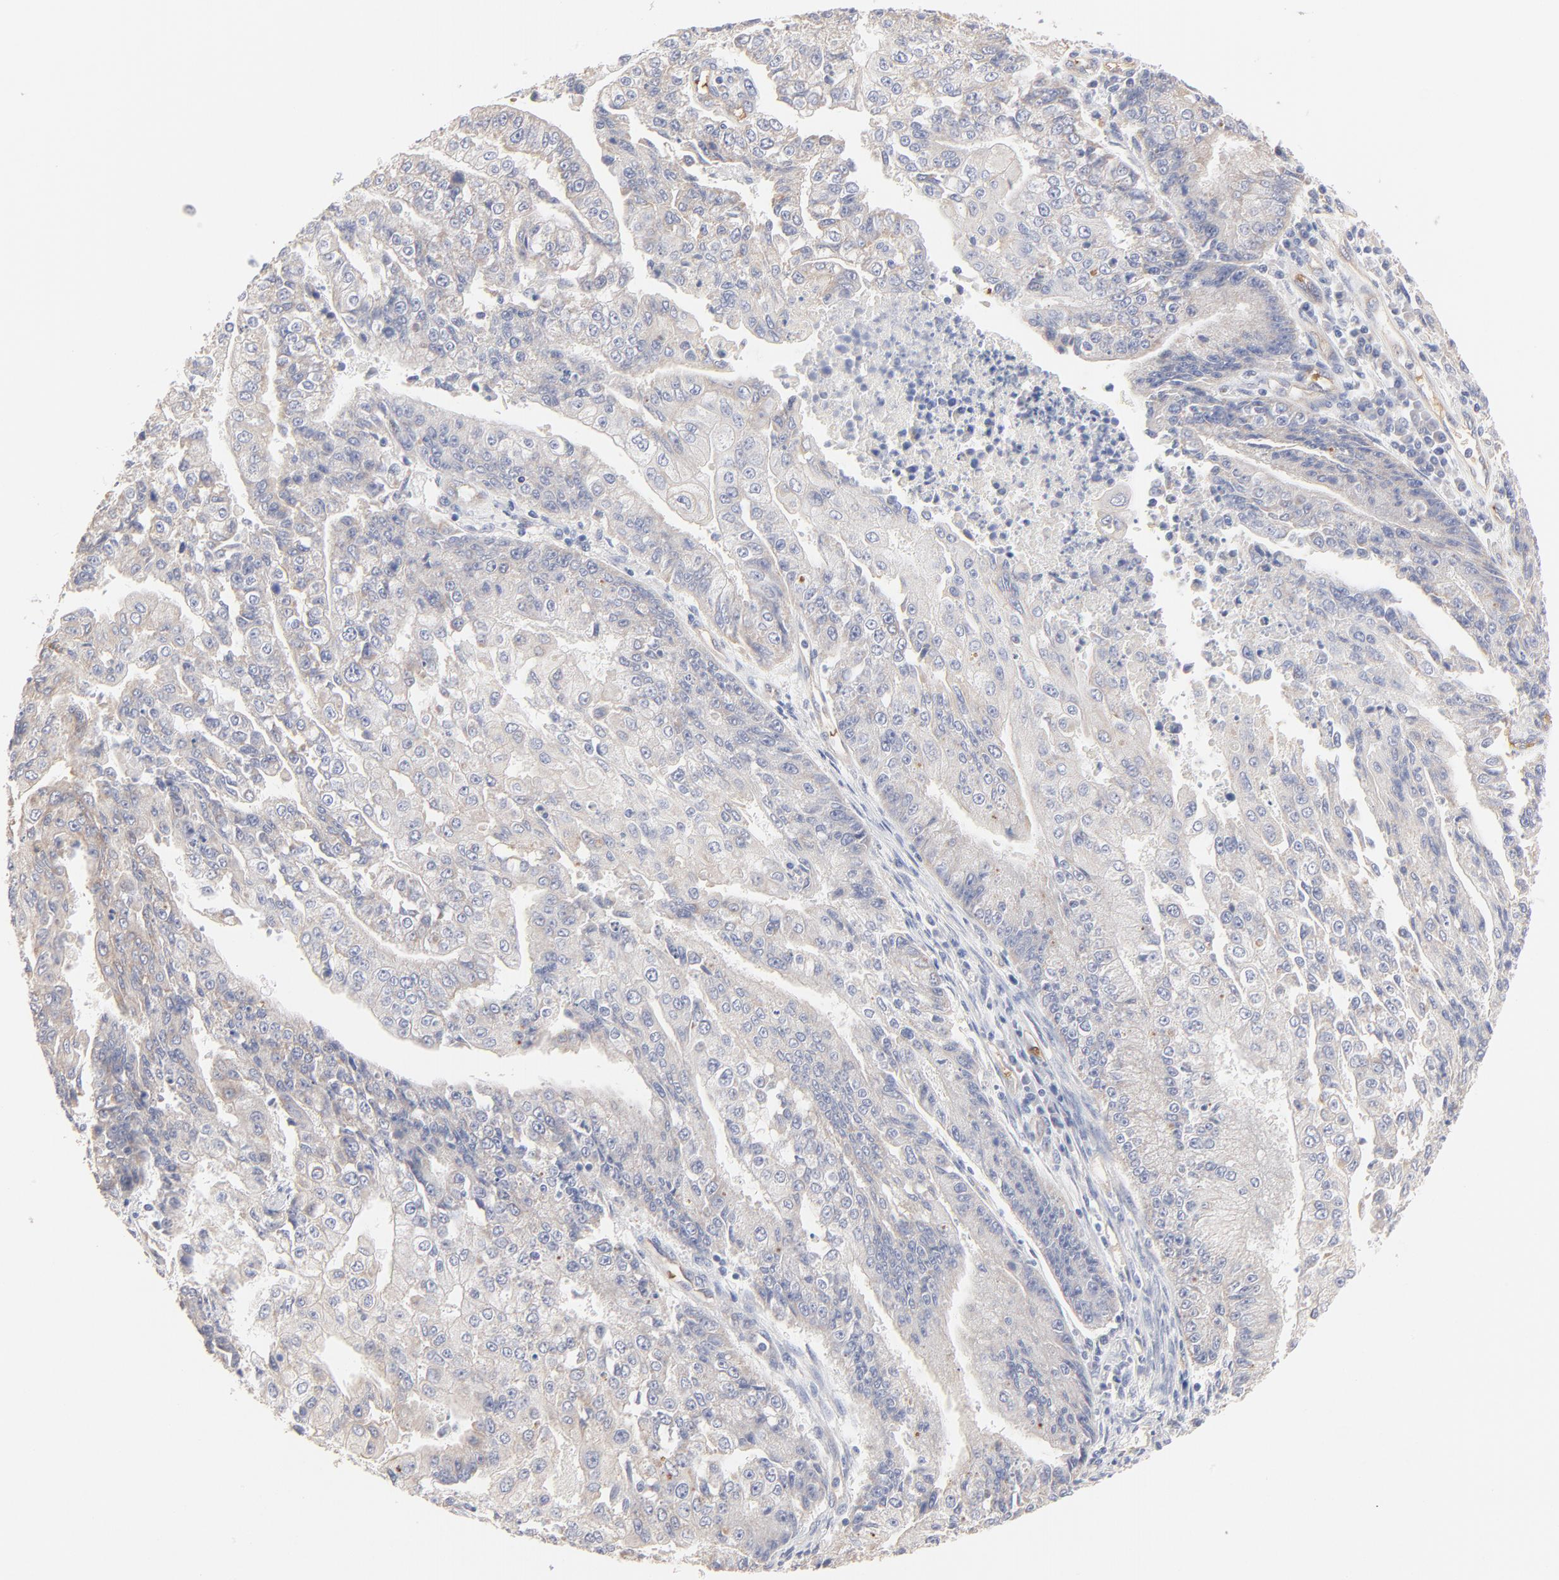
{"staining": {"intensity": "negative", "quantity": "none", "location": "none"}, "tissue": "endometrial cancer", "cell_type": "Tumor cells", "image_type": "cancer", "snomed": [{"axis": "morphology", "description": "Adenocarcinoma, NOS"}, {"axis": "topography", "description": "Endometrium"}], "caption": "The IHC photomicrograph has no significant positivity in tumor cells of endometrial cancer (adenocarcinoma) tissue.", "gene": "SPTB", "patient": {"sex": "female", "age": 75}}